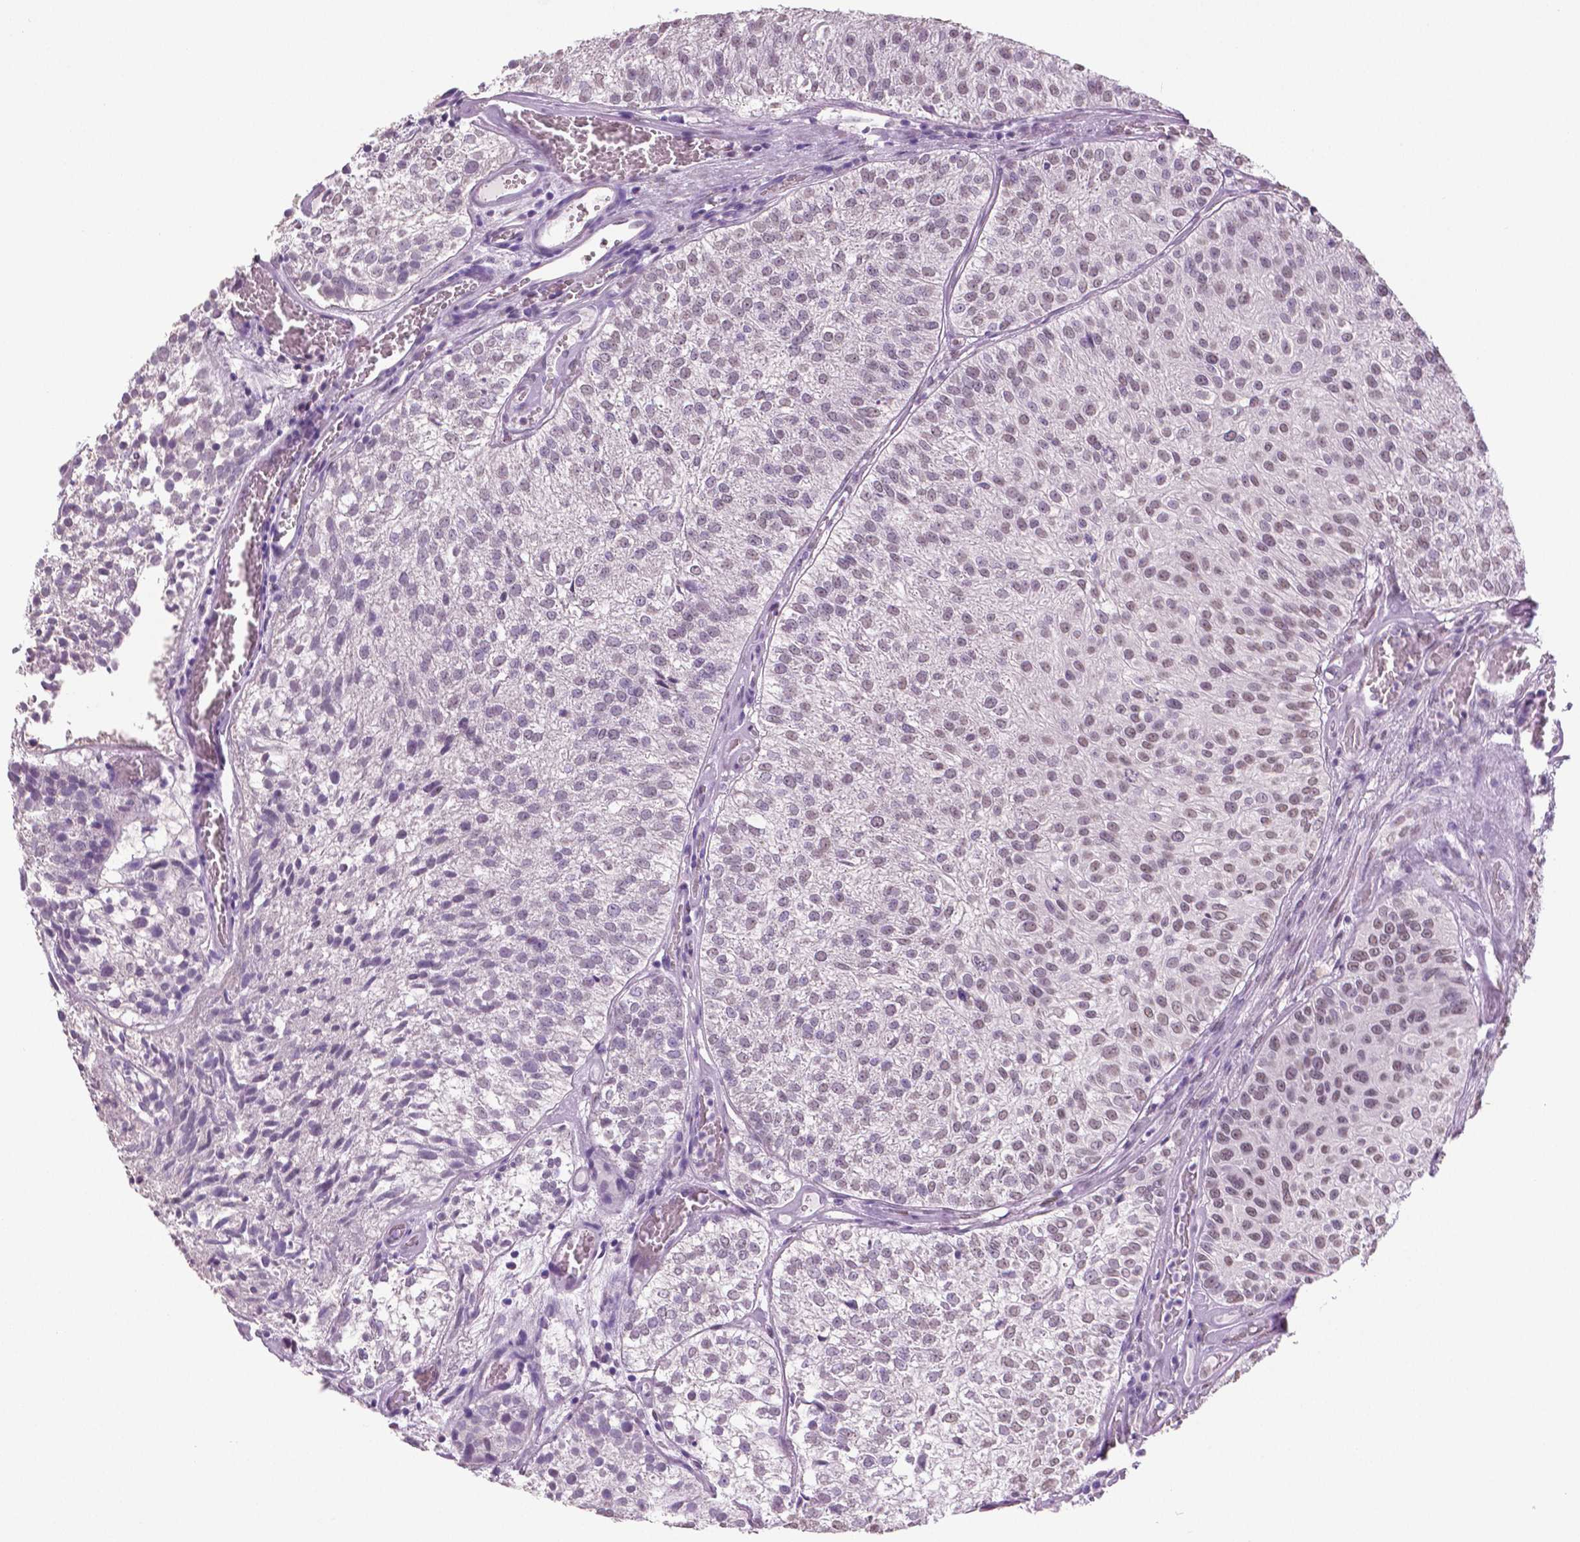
{"staining": {"intensity": "weak", "quantity": "<25%", "location": "nuclear"}, "tissue": "urothelial cancer", "cell_type": "Tumor cells", "image_type": "cancer", "snomed": [{"axis": "morphology", "description": "Urothelial carcinoma, Low grade"}, {"axis": "topography", "description": "Urinary bladder"}], "caption": "The immunohistochemistry (IHC) micrograph has no significant expression in tumor cells of urothelial cancer tissue.", "gene": "IGF2BP1", "patient": {"sex": "female", "age": 87}}